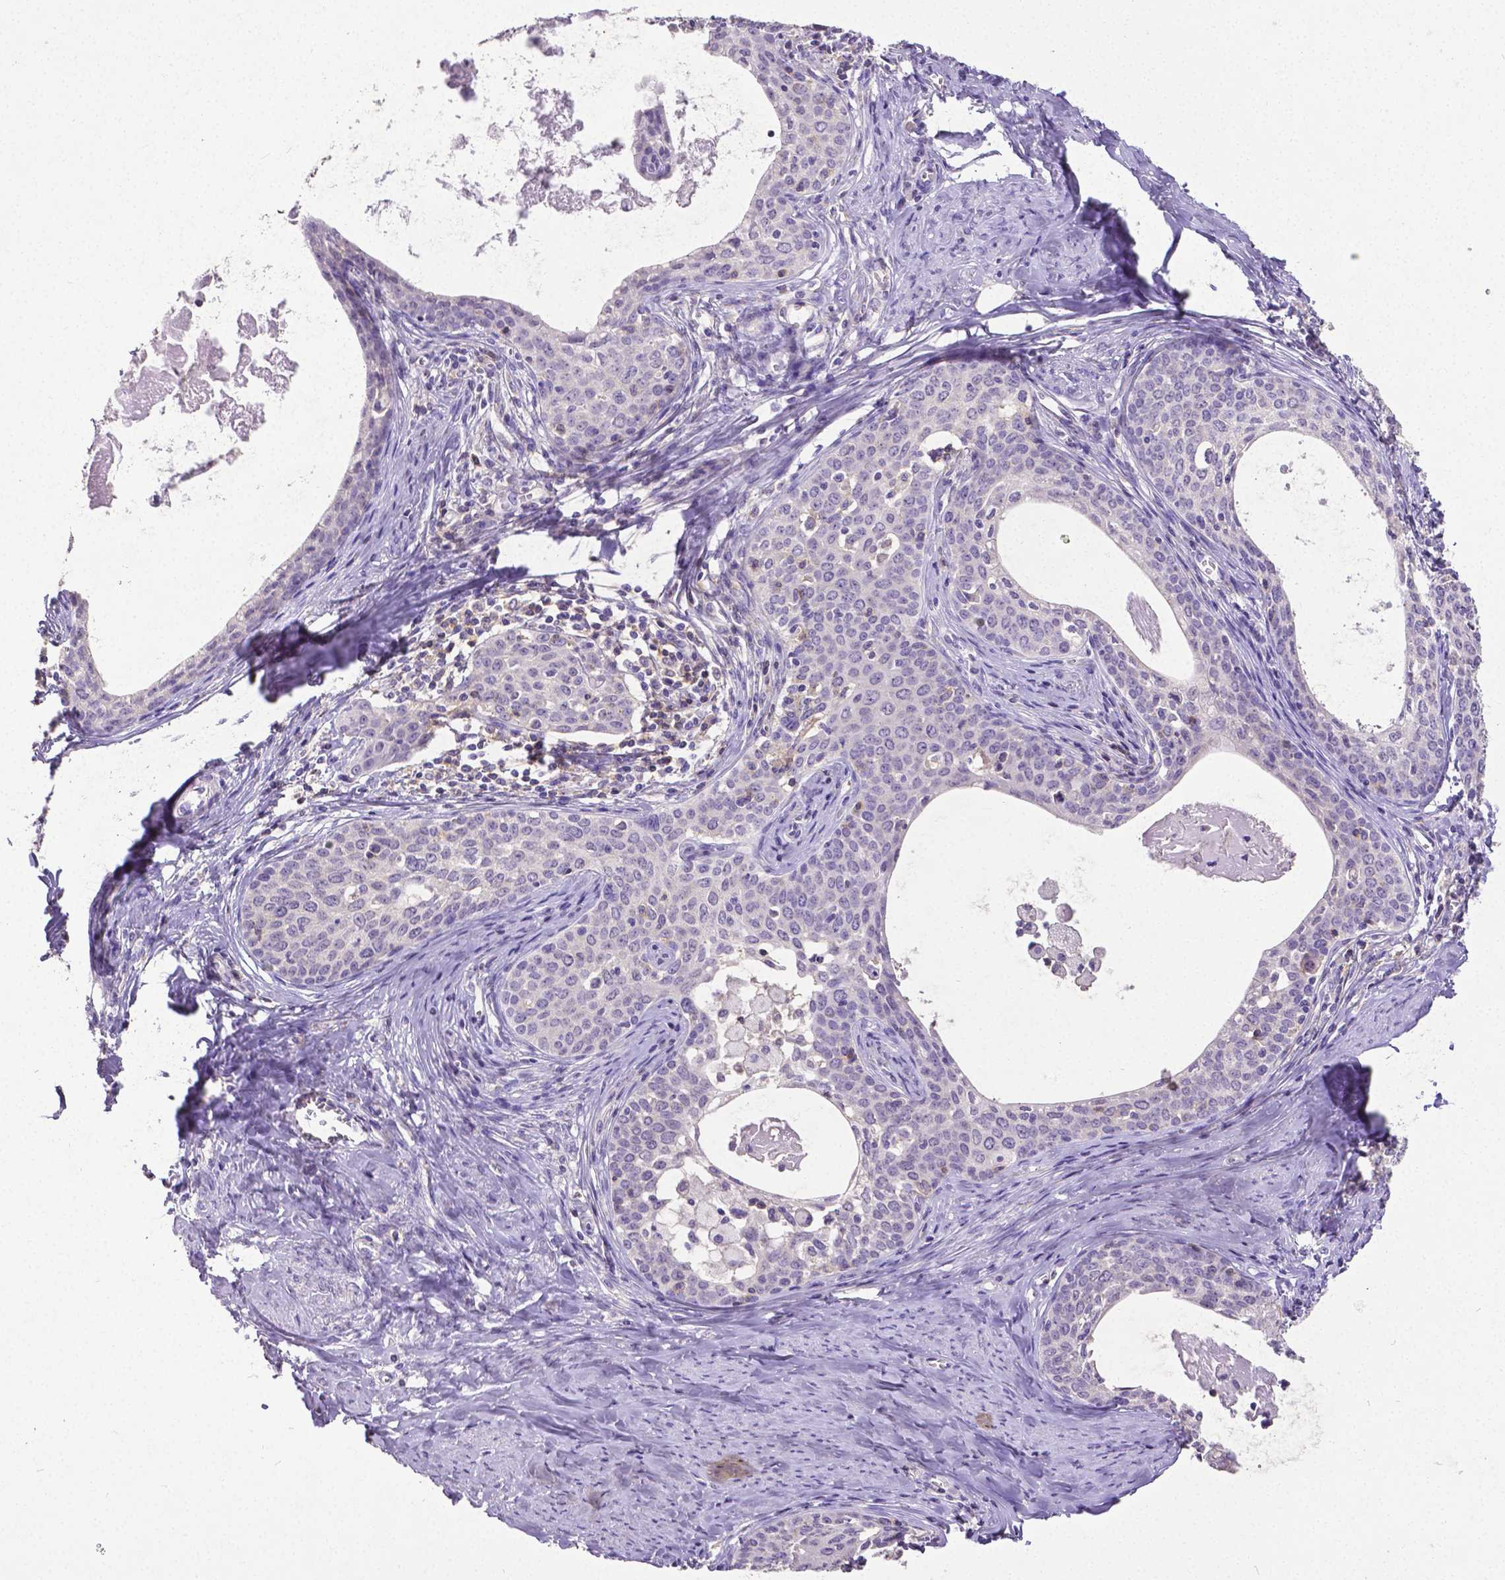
{"staining": {"intensity": "negative", "quantity": "none", "location": "none"}, "tissue": "cervical cancer", "cell_type": "Tumor cells", "image_type": "cancer", "snomed": [{"axis": "morphology", "description": "Squamous cell carcinoma, NOS"}, {"axis": "morphology", "description": "Adenocarcinoma, NOS"}, {"axis": "topography", "description": "Cervix"}], "caption": "This is an immunohistochemistry (IHC) photomicrograph of human adenocarcinoma (cervical). There is no positivity in tumor cells.", "gene": "CD4", "patient": {"sex": "female", "age": 52}}